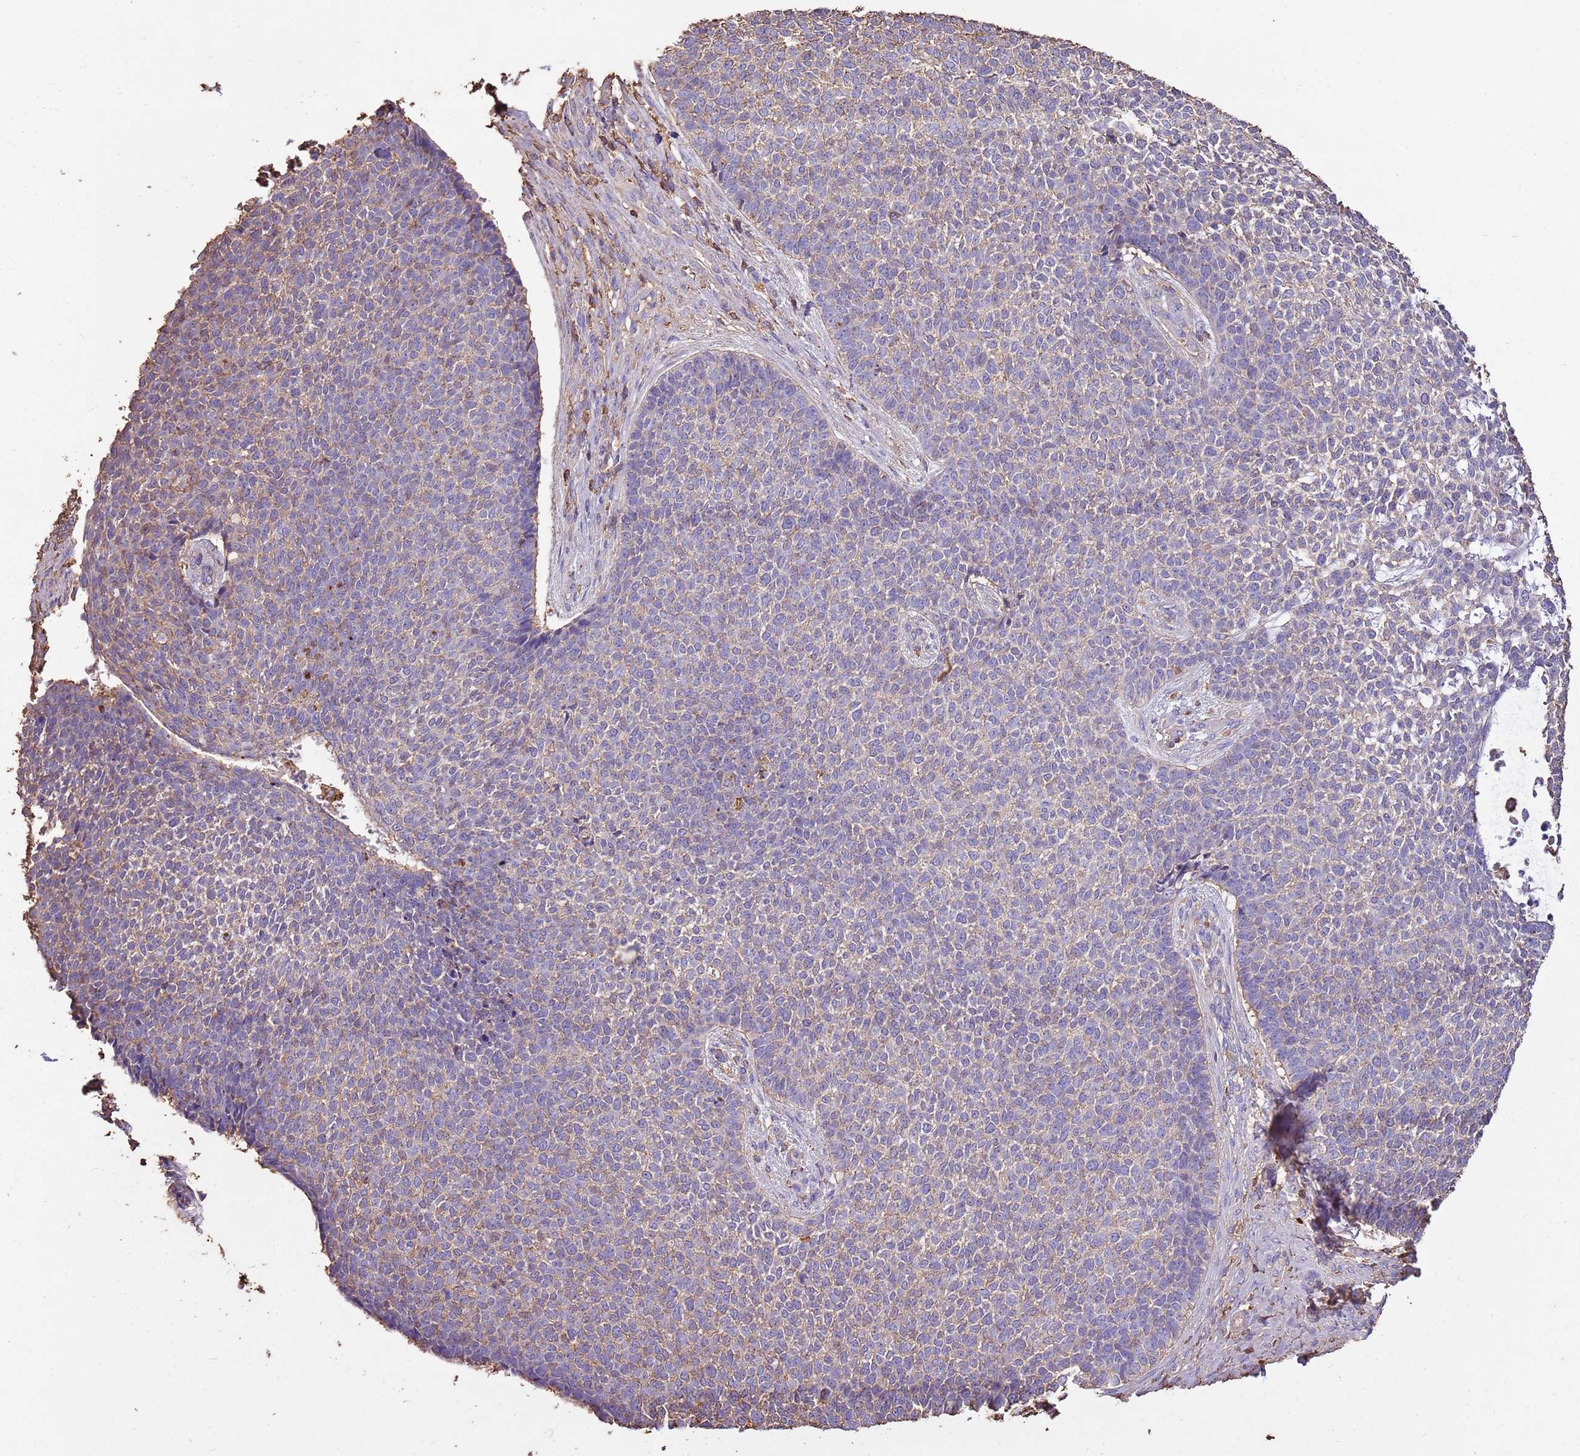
{"staining": {"intensity": "weak", "quantity": "25%-75%", "location": "cytoplasmic/membranous"}, "tissue": "skin cancer", "cell_type": "Tumor cells", "image_type": "cancer", "snomed": [{"axis": "morphology", "description": "Basal cell carcinoma"}, {"axis": "topography", "description": "Skin"}], "caption": "Approximately 25%-75% of tumor cells in human skin cancer demonstrate weak cytoplasmic/membranous protein expression as visualized by brown immunohistochemical staining.", "gene": "ARL10", "patient": {"sex": "female", "age": 84}}